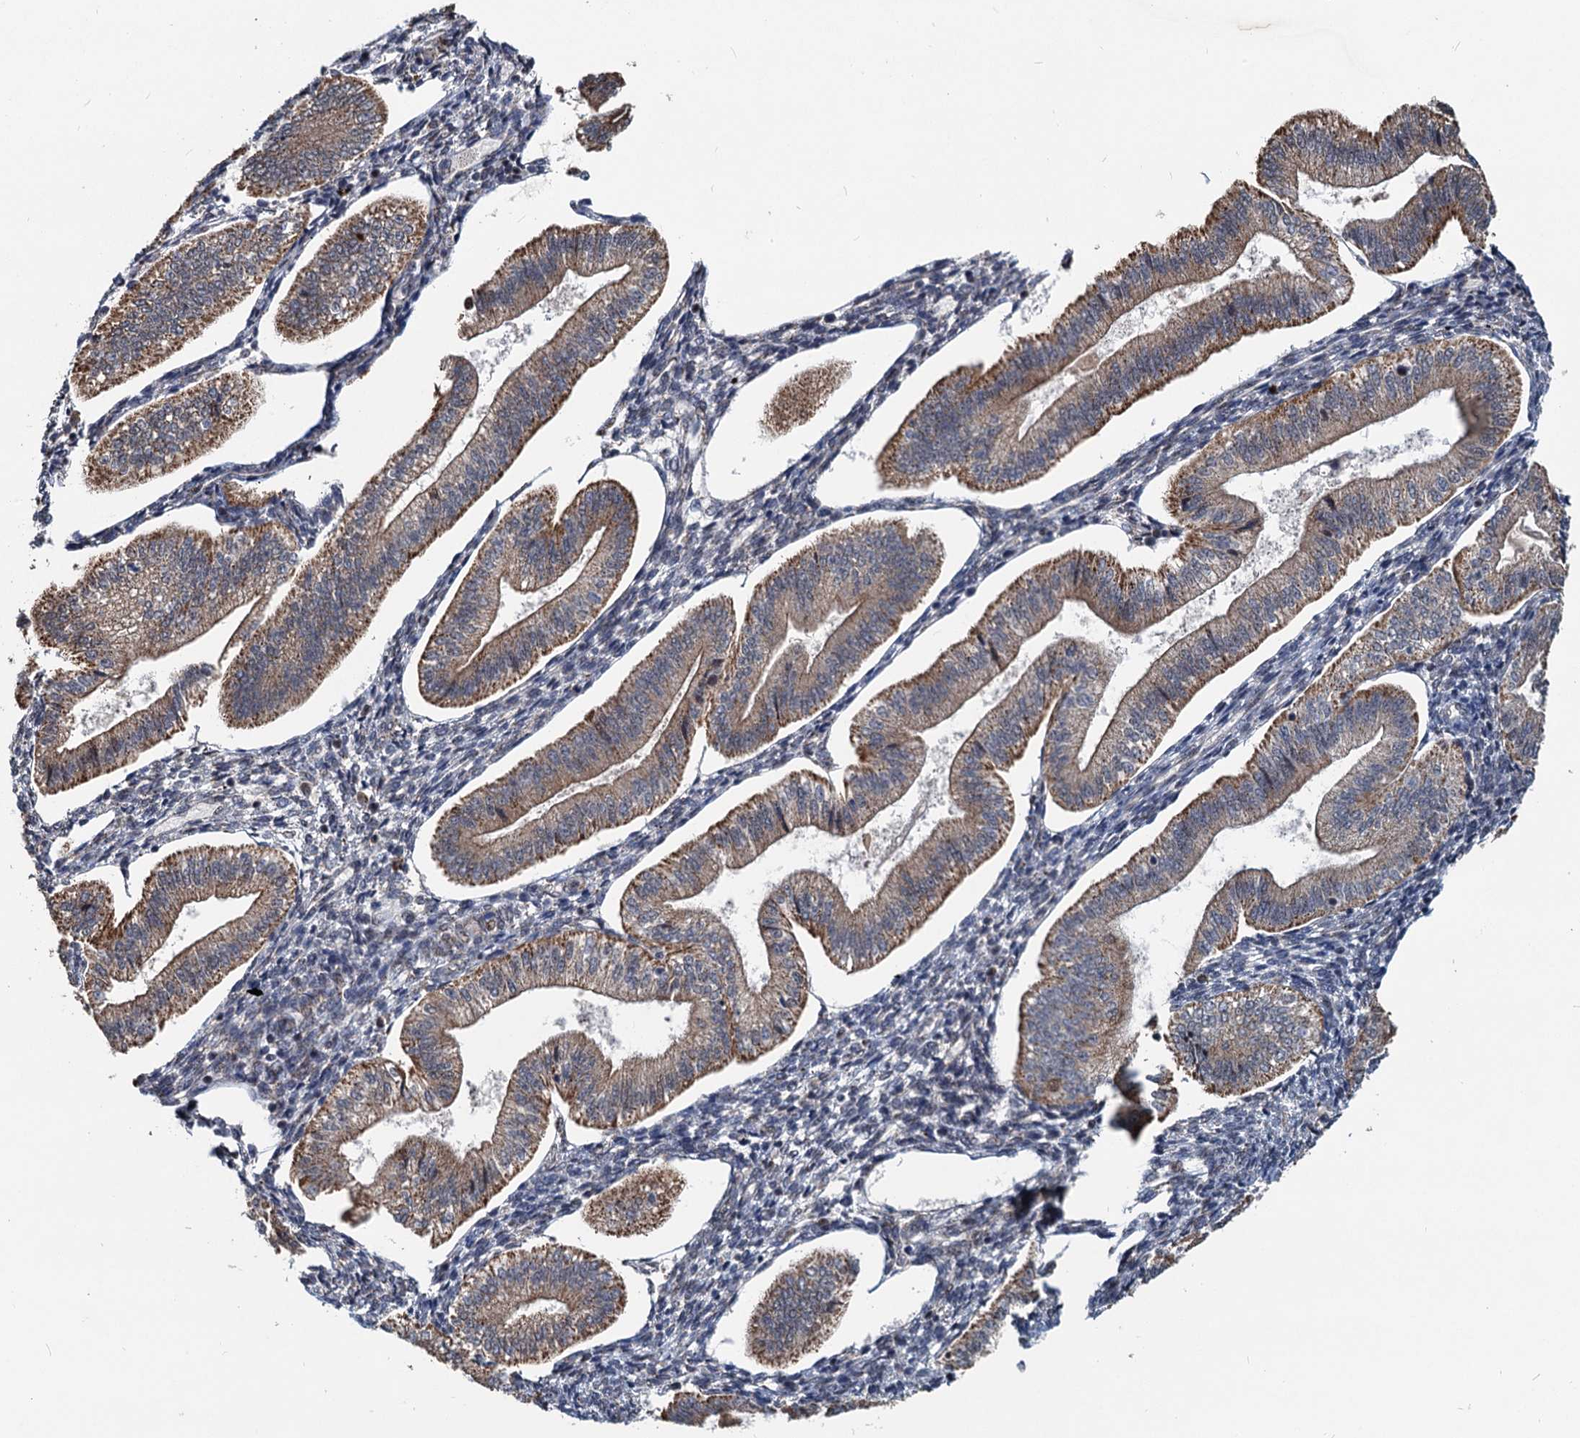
{"staining": {"intensity": "negative", "quantity": "none", "location": "none"}, "tissue": "endometrium", "cell_type": "Cells in endometrial stroma", "image_type": "normal", "snomed": [{"axis": "morphology", "description": "Normal tissue, NOS"}, {"axis": "topography", "description": "Endometrium"}], "caption": "High magnification brightfield microscopy of normal endometrium stained with DAB (3,3'-diaminobenzidine) (brown) and counterstained with hematoxylin (blue): cells in endometrial stroma show no significant positivity. (Stains: DAB (3,3'-diaminobenzidine) immunohistochemistry (IHC) with hematoxylin counter stain, Microscopy: brightfield microscopy at high magnification).", "gene": "RITA1", "patient": {"sex": "female", "age": 34}}